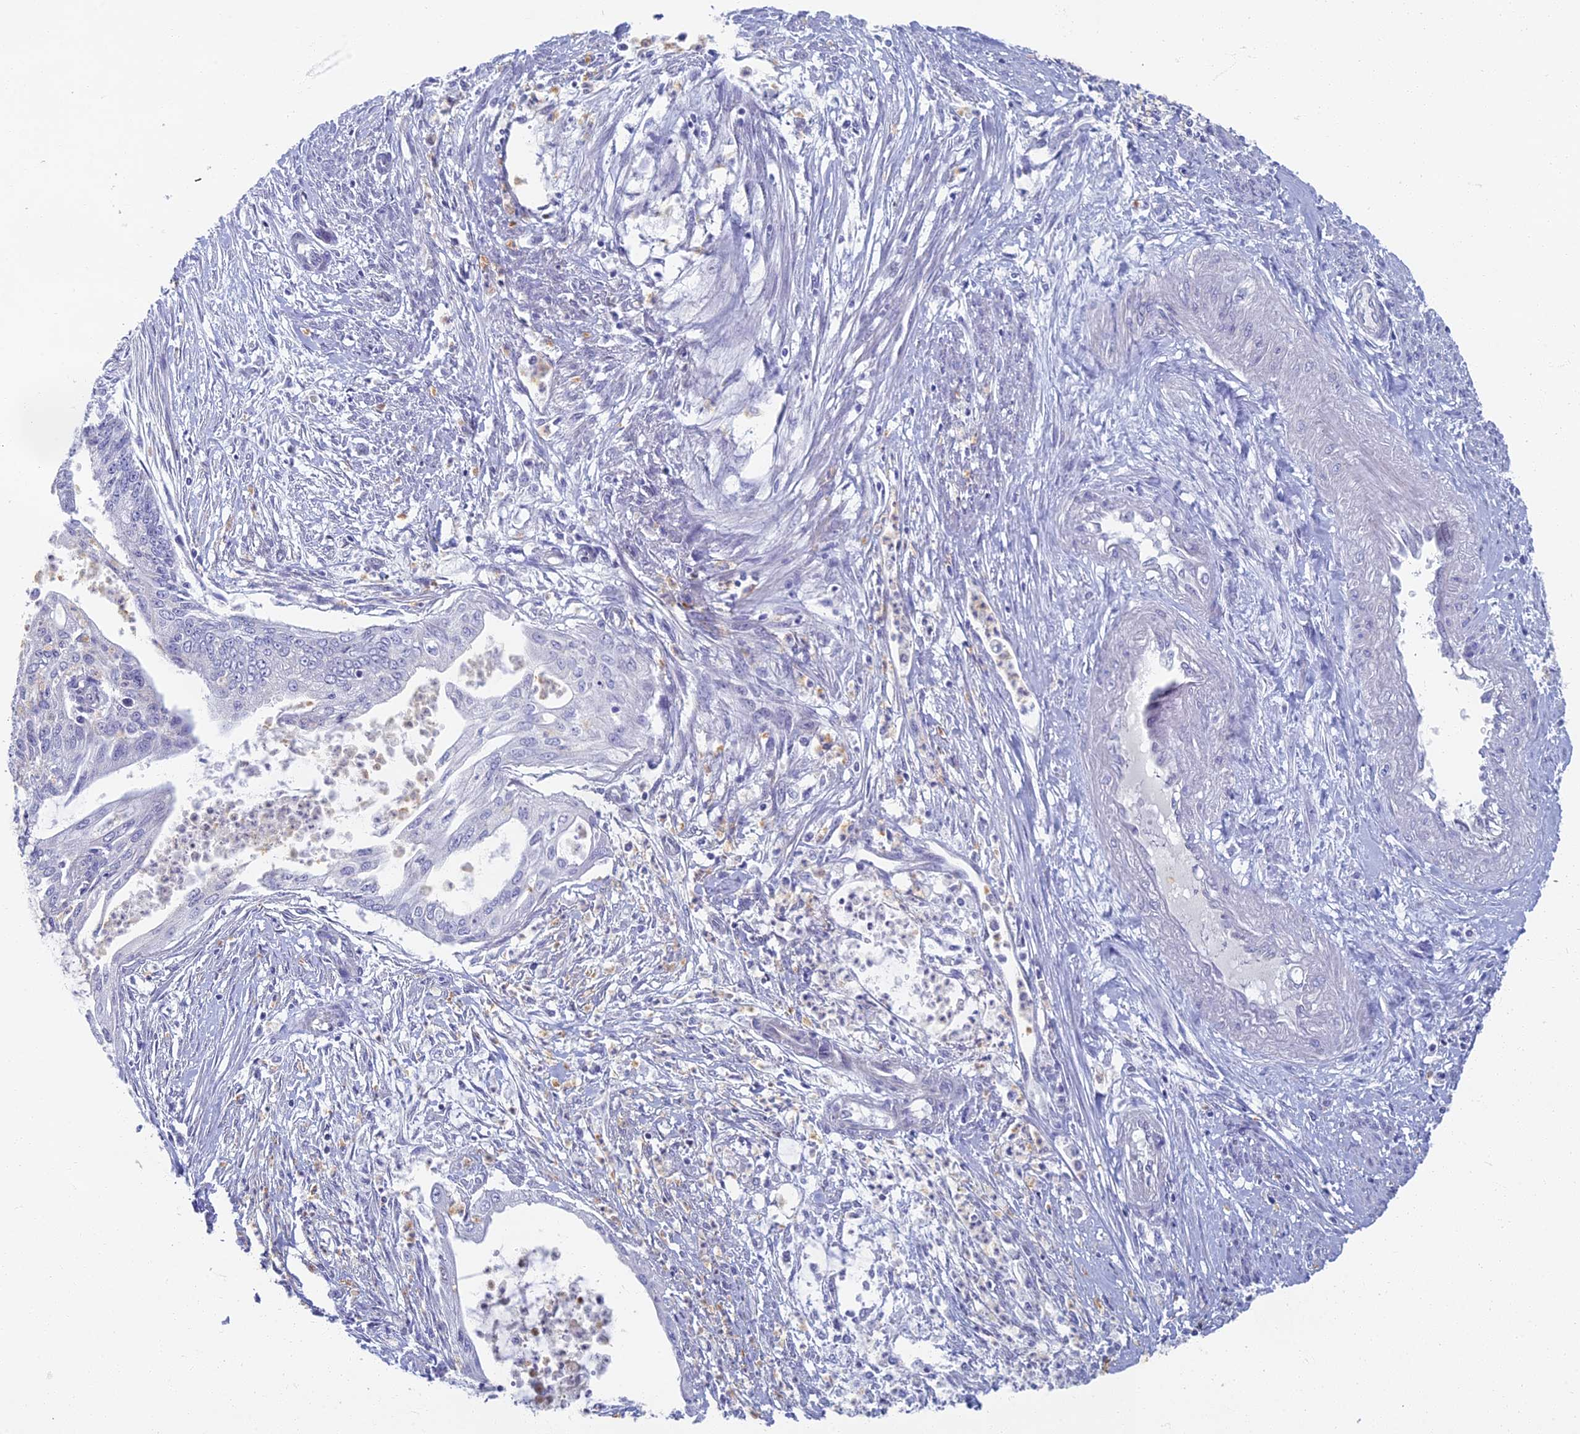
{"staining": {"intensity": "negative", "quantity": "none", "location": "none"}, "tissue": "endometrial cancer", "cell_type": "Tumor cells", "image_type": "cancer", "snomed": [{"axis": "morphology", "description": "Adenocarcinoma, NOS"}, {"axis": "topography", "description": "Endometrium"}], "caption": "Endometrial adenocarcinoma stained for a protein using immunohistochemistry (IHC) reveals no positivity tumor cells.", "gene": "SPIN4", "patient": {"sex": "female", "age": 73}}